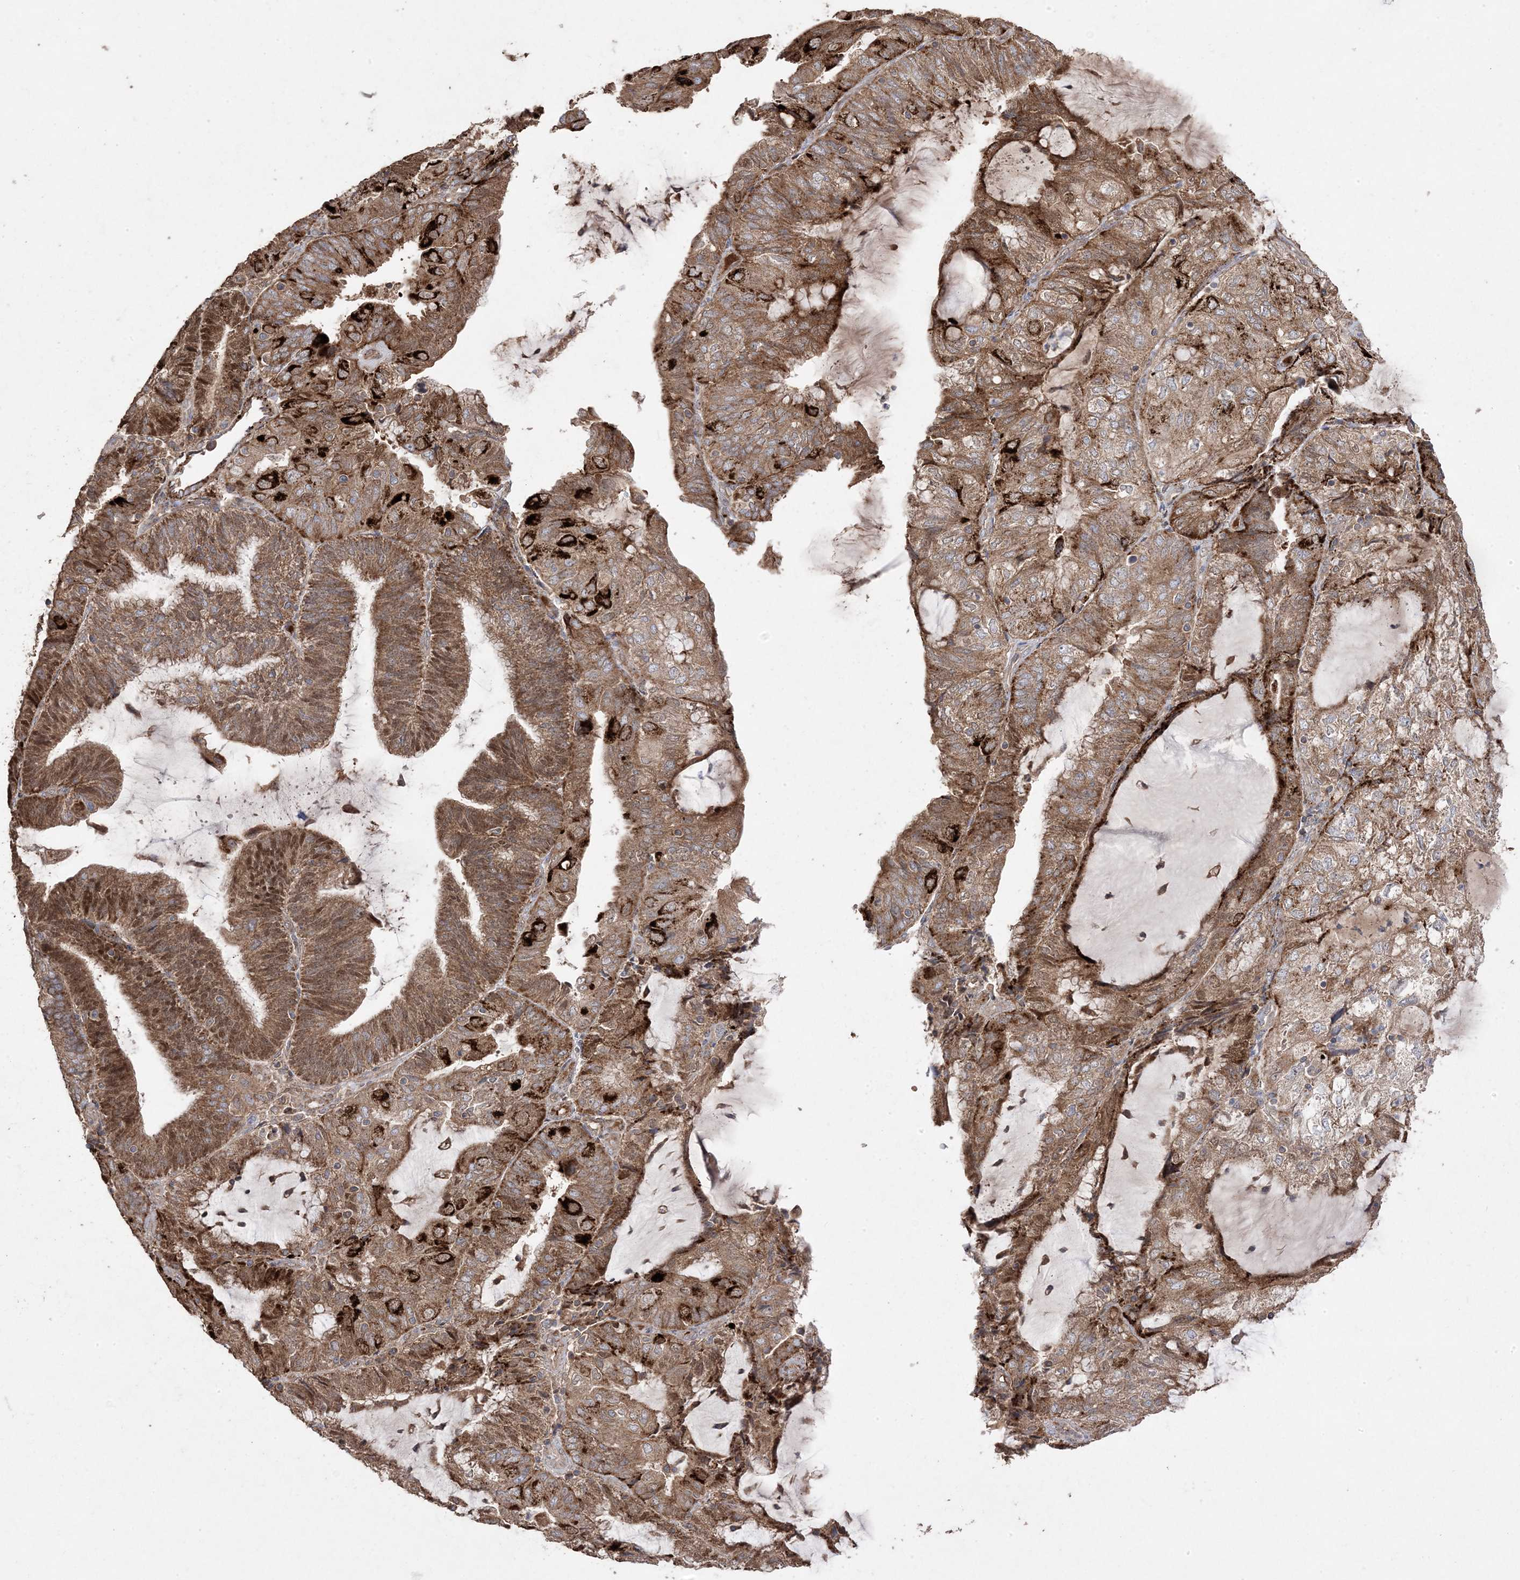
{"staining": {"intensity": "strong", "quantity": ">75%", "location": "cytoplasmic/membranous"}, "tissue": "endometrial cancer", "cell_type": "Tumor cells", "image_type": "cancer", "snomed": [{"axis": "morphology", "description": "Adenocarcinoma, NOS"}, {"axis": "topography", "description": "Endometrium"}], "caption": "Protein analysis of adenocarcinoma (endometrial) tissue shows strong cytoplasmic/membranous staining in approximately >75% of tumor cells.", "gene": "PPOX", "patient": {"sex": "female", "age": 81}}